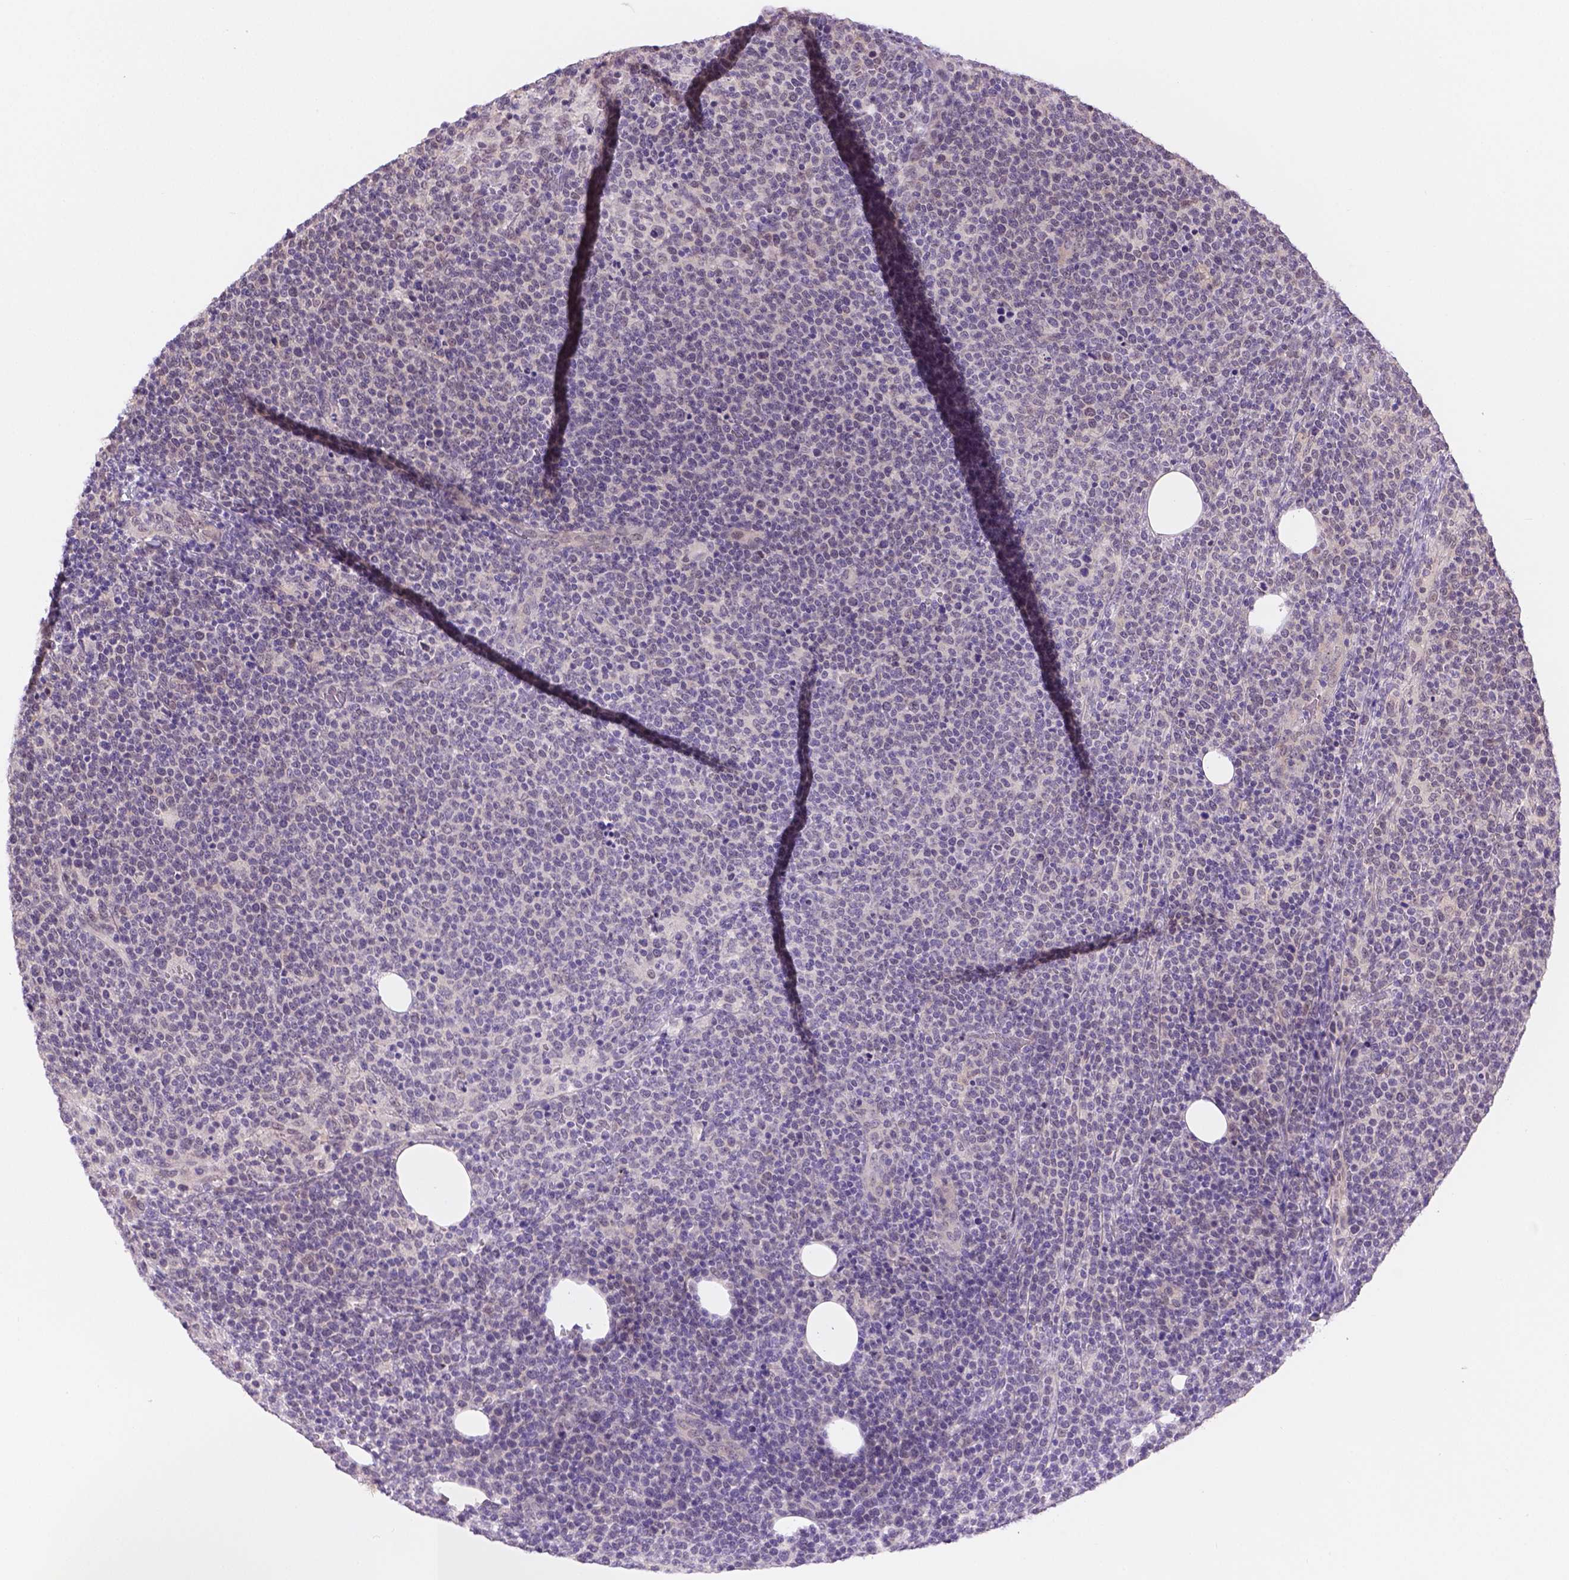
{"staining": {"intensity": "negative", "quantity": "none", "location": "none"}, "tissue": "lymphoma", "cell_type": "Tumor cells", "image_type": "cancer", "snomed": [{"axis": "morphology", "description": "Malignant lymphoma, non-Hodgkin's type, High grade"}, {"axis": "topography", "description": "Lymph node"}], "caption": "This is an immunohistochemistry (IHC) histopathology image of human lymphoma. There is no staining in tumor cells.", "gene": "NXPE2", "patient": {"sex": "male", "age": 61}}